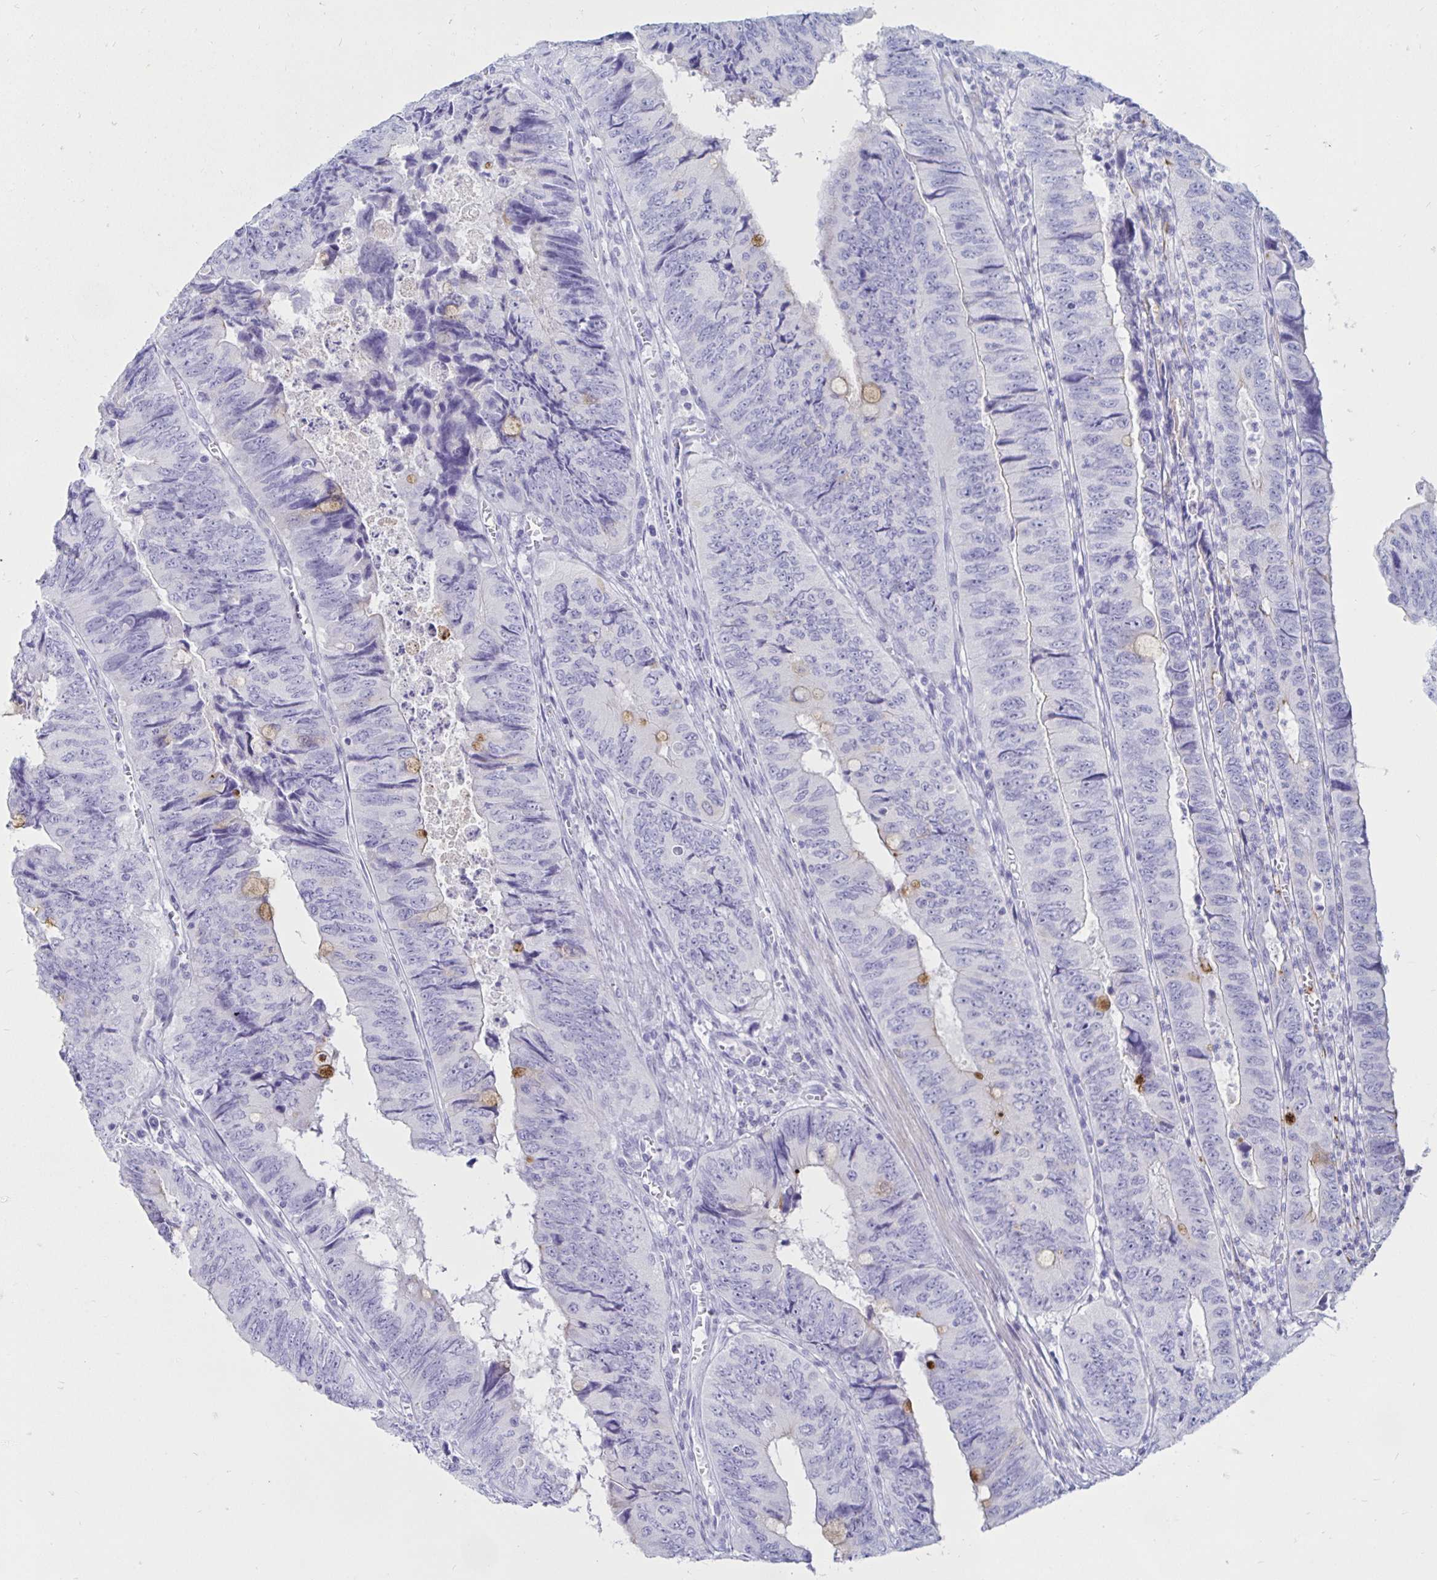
{"staining": {"intensity": "moderate", "quantity": "<25%", "location": "cytoplasmic/membranous"}, "tissue": "colorectal cancer", "cell_type": "Tumor cells", "image_type": "cancer", "snomed": [{"axis": "morphology", "description": "Adenocarcinoma, NOS"}, {"axis": "topography", "description": "Colon"}], "caption": "Colorectal cancer stained with immunohistochemistry (IHC) demonstrates moderate cytoplasmic/membranous positivity in about <25% of tumor cells.", "gene": "TIMP1", "patient": {"sex": "female", "age": 84}}